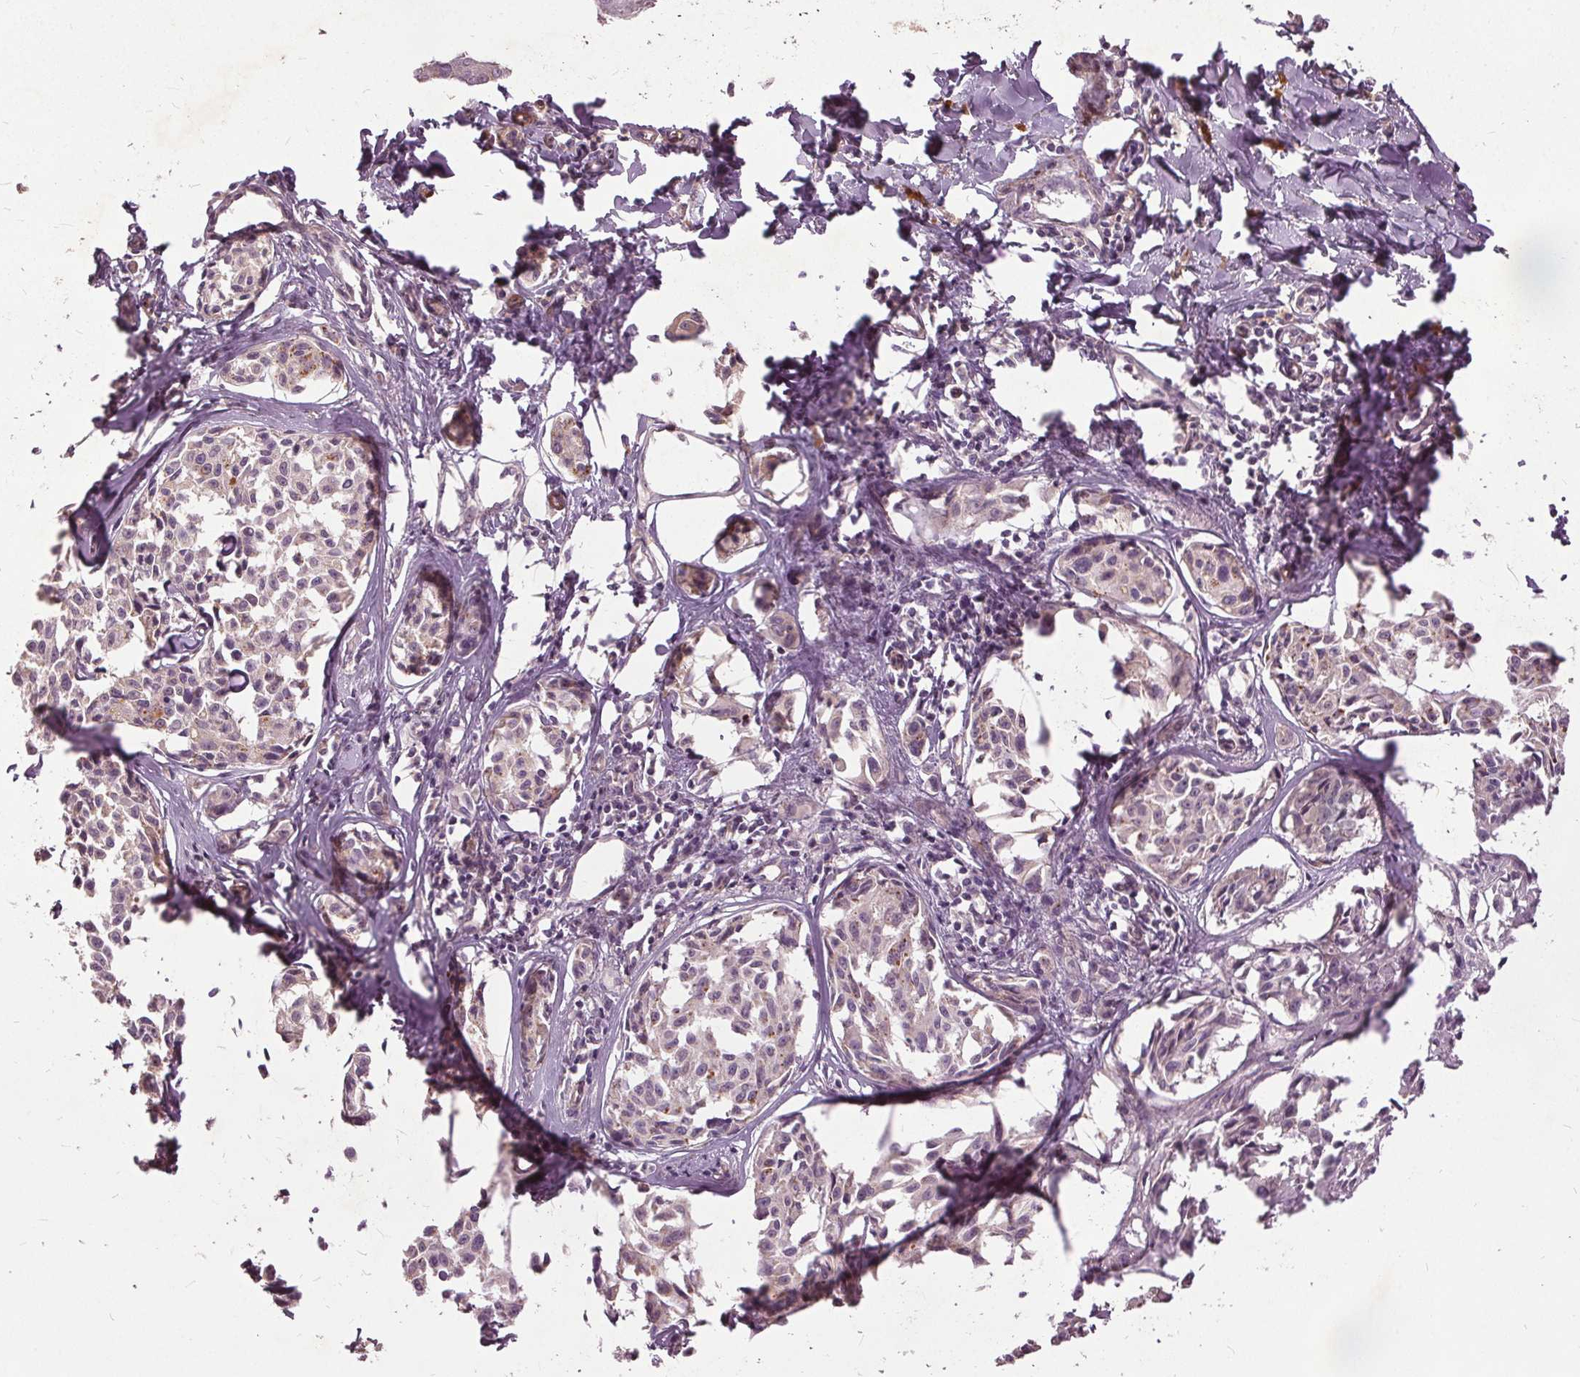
{"staining": {"intensity": "negative", "quantity": "none", "location": "none"}, "tissue": "melanoma", "cell_type": "Tumor cells", "image_type": "cancer", "snomed": [{"axis": "morphology", "description": "Malignant melanoma, NOS"}, {"axis": "topography", "description": "Skin"}], "caption": "The immunohistochemistry (IHC) histopathology image has no significant positivity in tumor cells of melanoma tissue.", "gene": "PDGFD", "patient": {"sex": "male", "age": 51}}